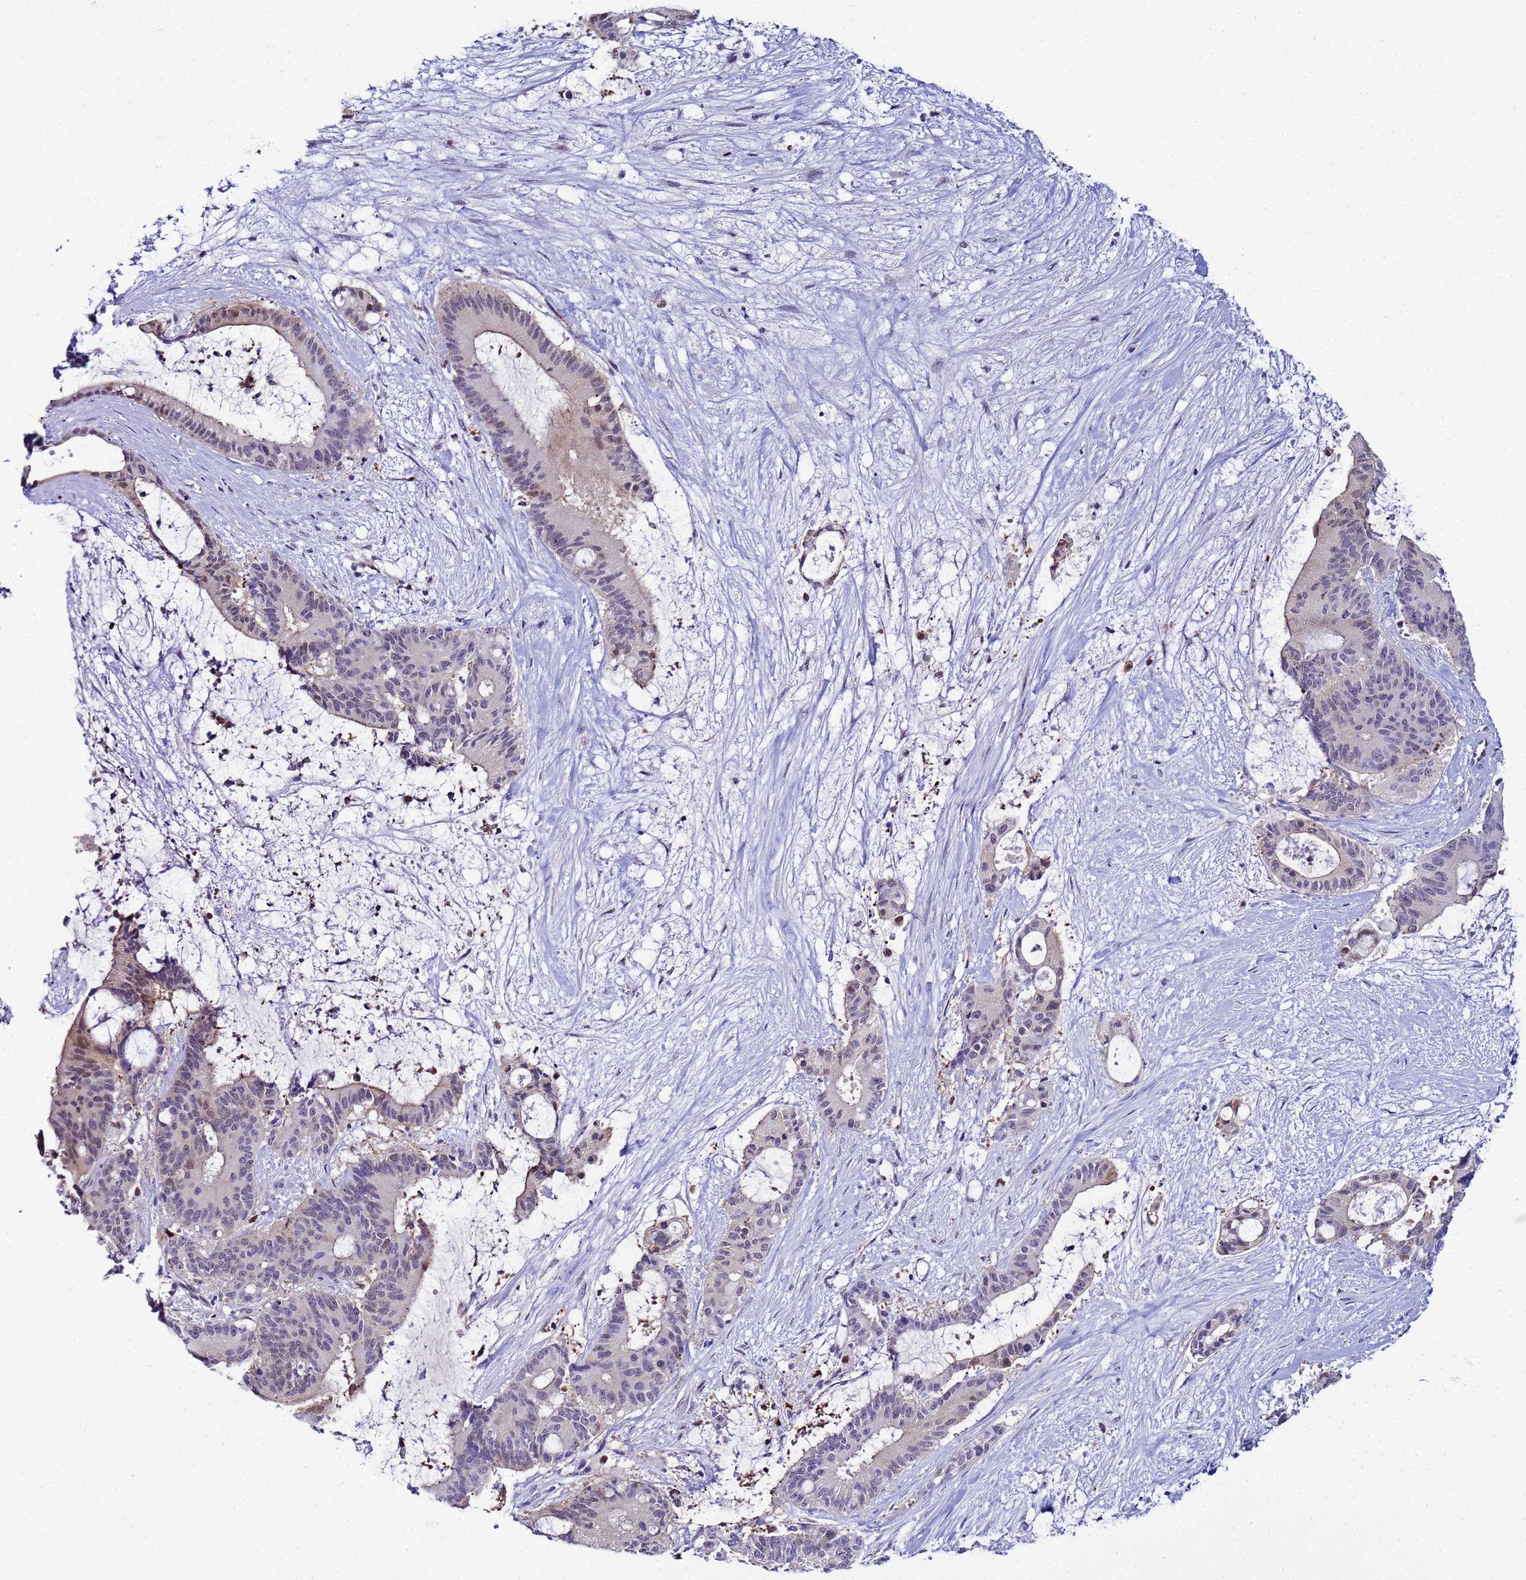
{"staining": {"intensity": "weak", "quantity": "<25%", "location": "nuclear"}, "tissue": "liver cancer", "cell_type": "Tumor cells", "image_type": "cancer", "snomed": [{"axis": "morphology", "description": "Normal tissue, NOS"}, {"axis": "morphology", "description": "Cholangiocarcinoma"}, {"axis": "topography", "description": "Liver"}, {"axis": "topography", "description": "Peripheral nerve tissue"}], "caption": "This is an immunohistochemistry photomicrograph of cholangiocarcinoma (liver). There is no expression in tumor cells.", "gene": "SLC25A37", "patient": {"sex": "female", "age": 73}}